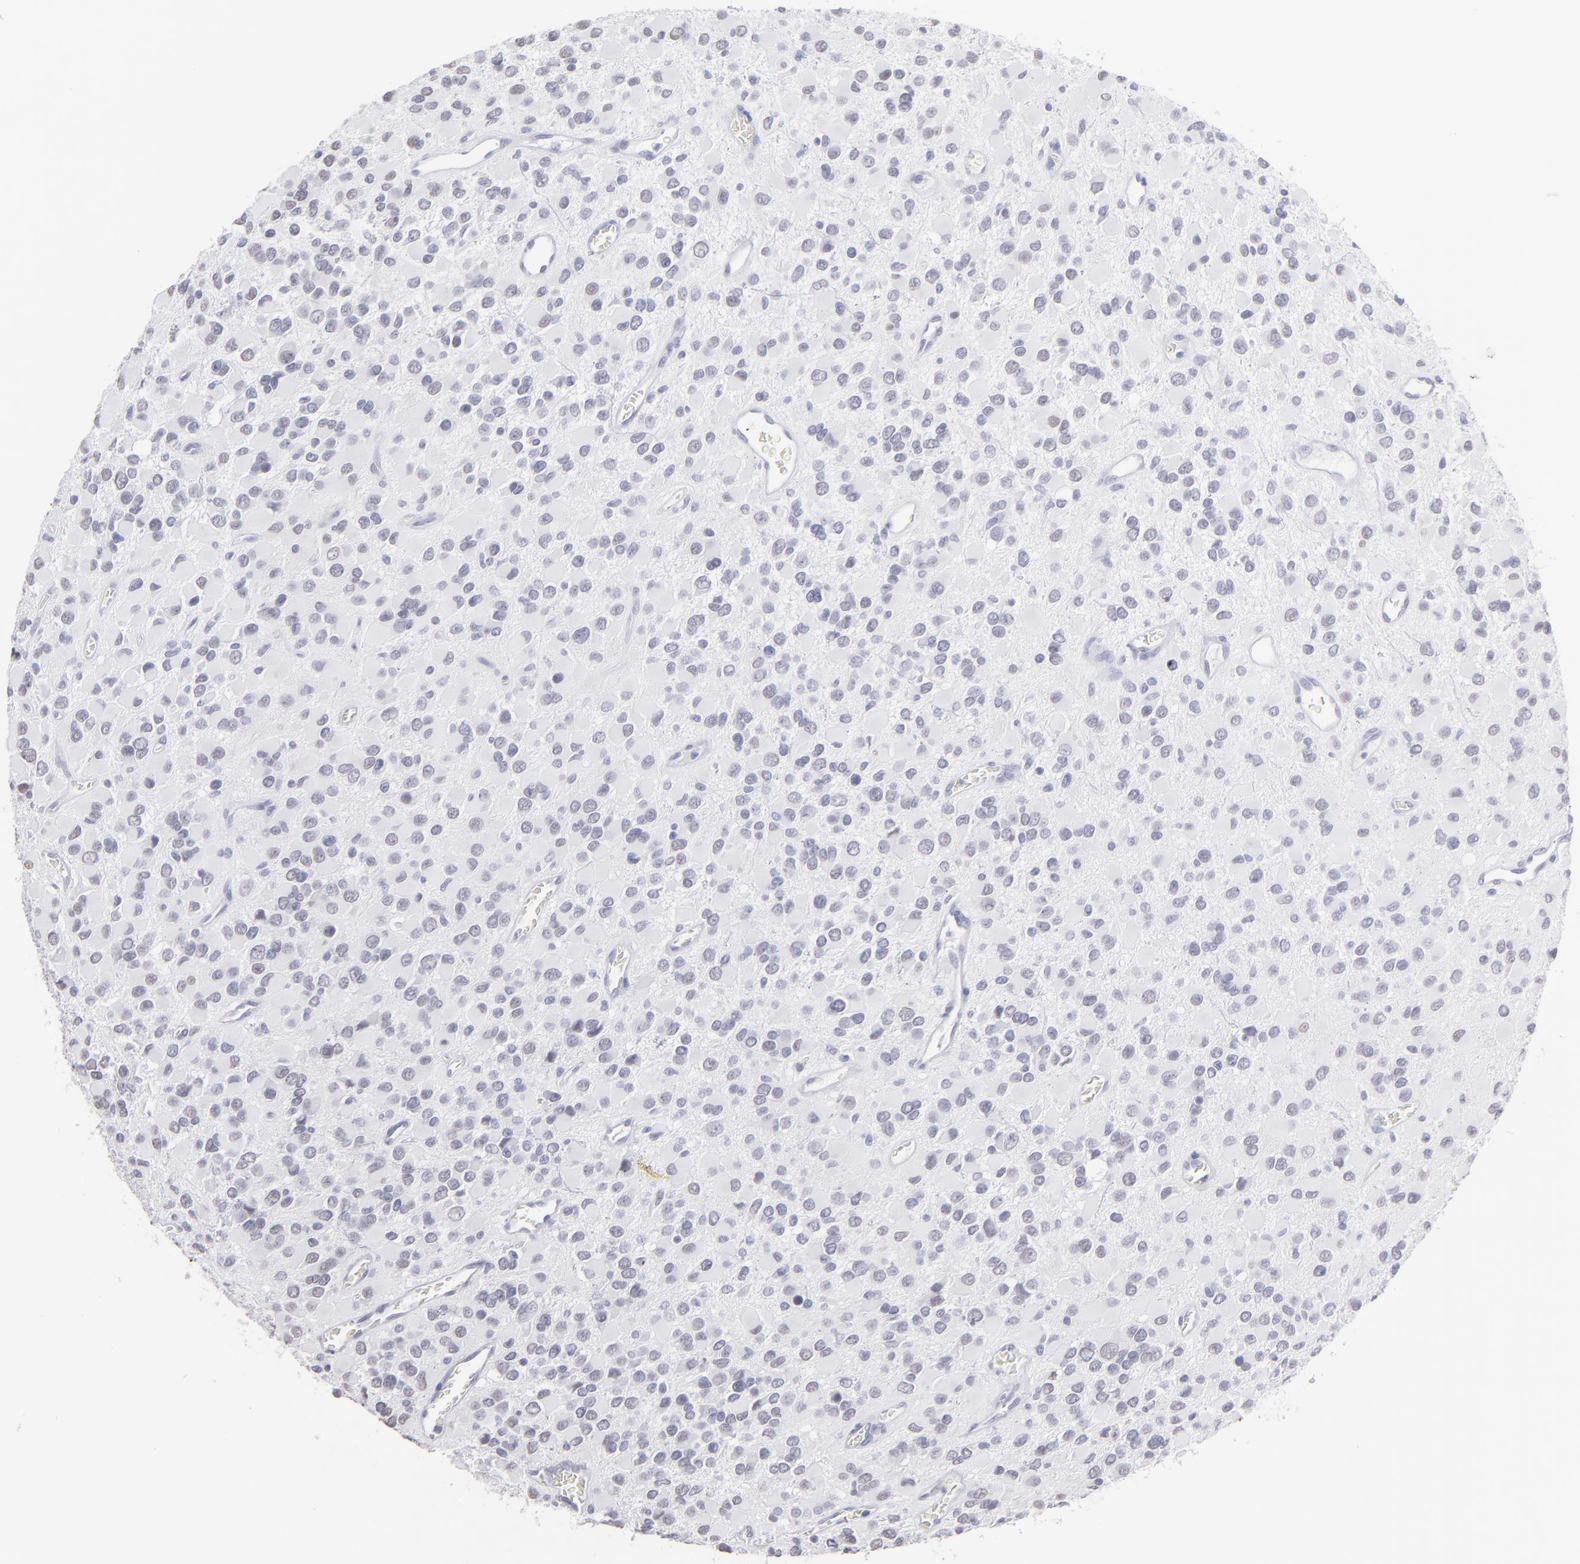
{"staining": {"intensity": "negative", "quantity": "none", "location": "none"}, "tissue": "glioma", "cell_type": "Tumor cells", "image_type": "cancer", "snomed": [{"axis": "morphology", "description": "Glioma, malignant, Low grade"}, {"axis": "topography", "description": "Brain"}], "caption": "Protein analysis of malignant glioma (low-grade) demonstrates no significant expression in tumor cells.", "gene": "ALDOB", "patient": {"sex": "male", "age": 42}}